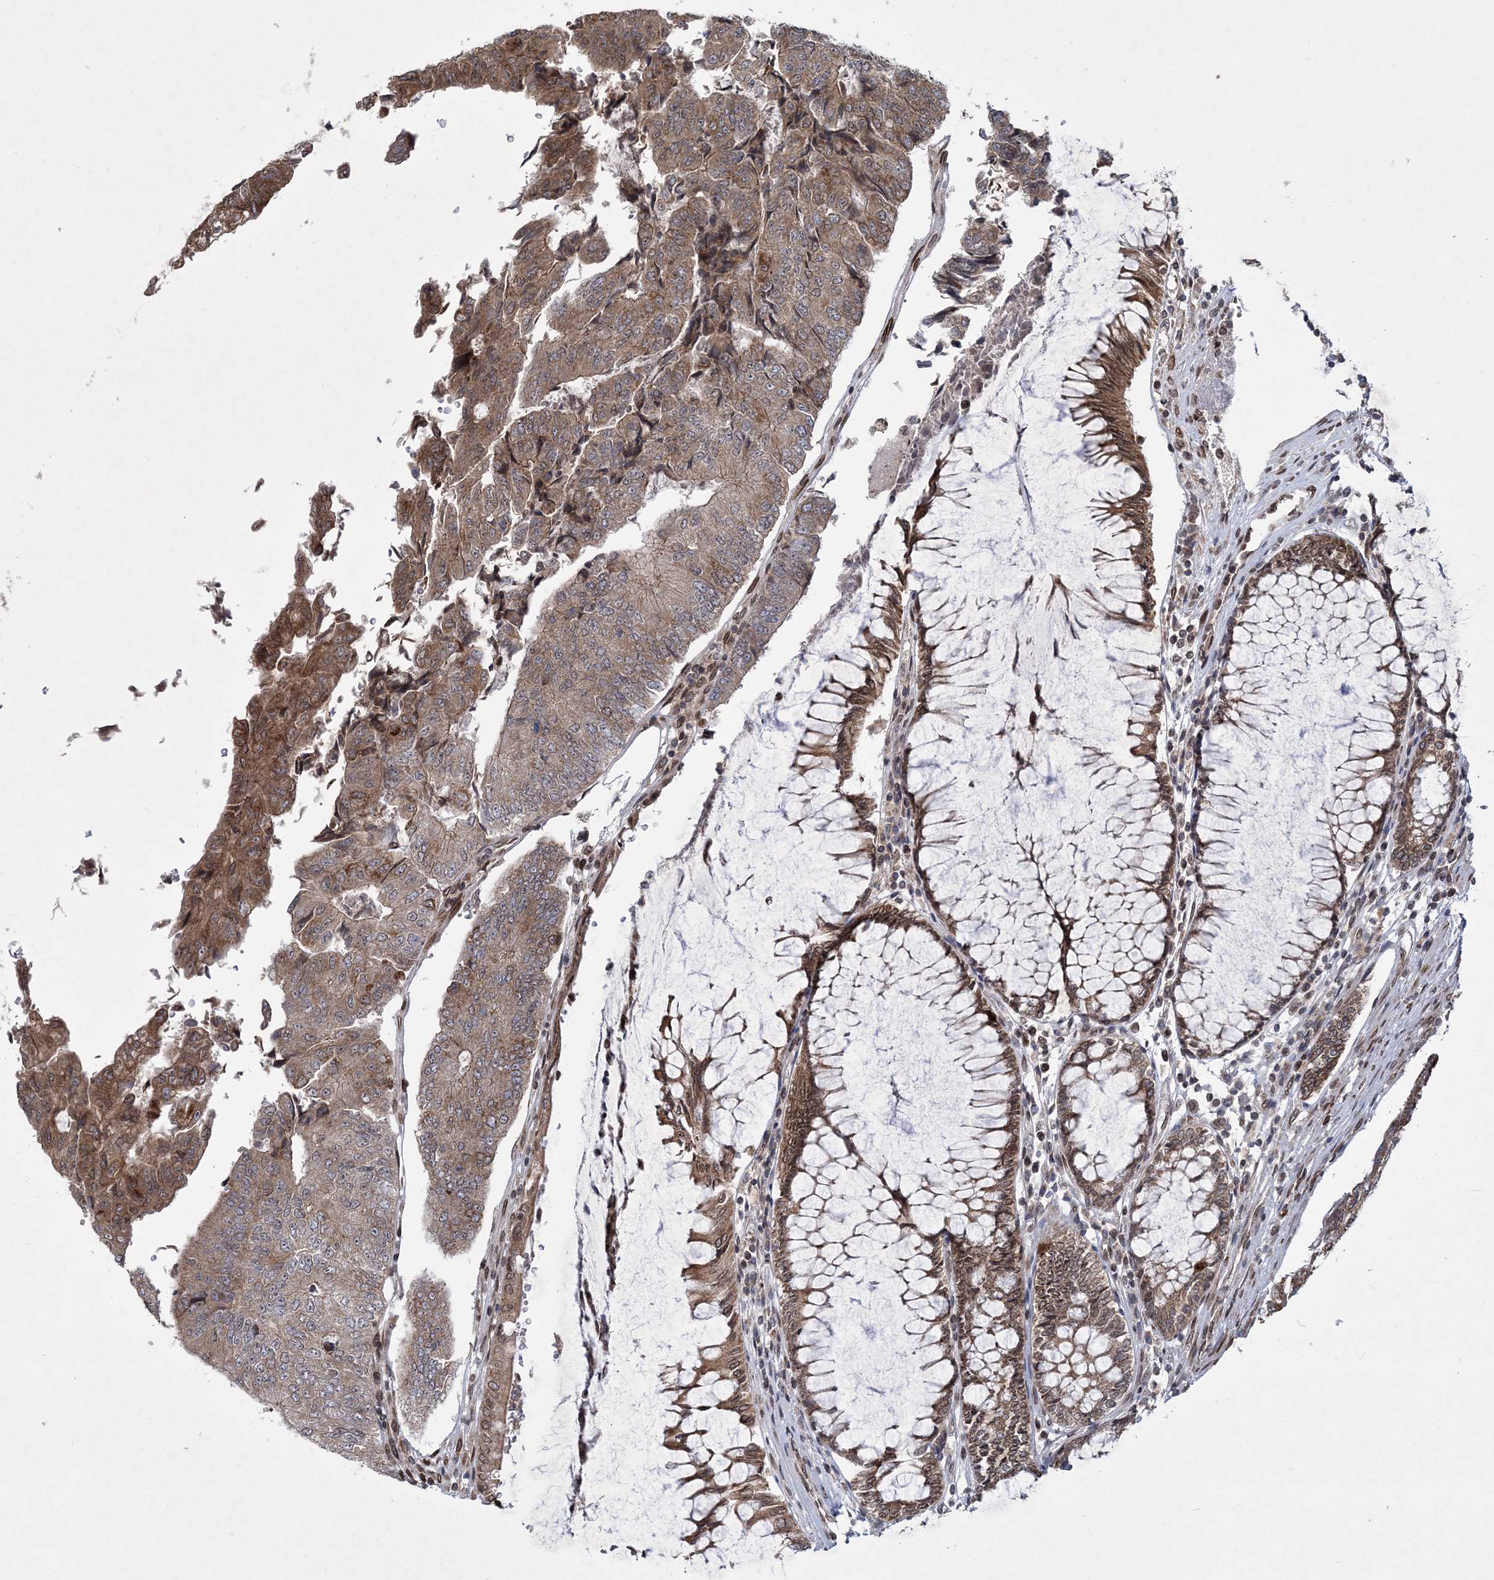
{"staining": {"intensity": "weak", "quantity": ">75%", "location": "cytoplasmic/membranous"}, "tissue": "colorectal cancer", "cell_type": "Tumor cells", "image_type": "cancer", "snomed": [{"axis": "morphology", "description": "Adenocarcinoma, NOS"}, {"axis": "topography", "description": "Colon"}], "caption": "Immunohistochemistry (IHC) micrograph of neoplastic tissue: colorectal cancer stained using IHC reveals low levels of weak protein expression localized specifically in the cytoplasmic/membranous of tumor cells, appearing as a cytoplasmic/membranous brown color.", "gene": "DNAJC27", "patient": {"sex": "female", "age": 67}}